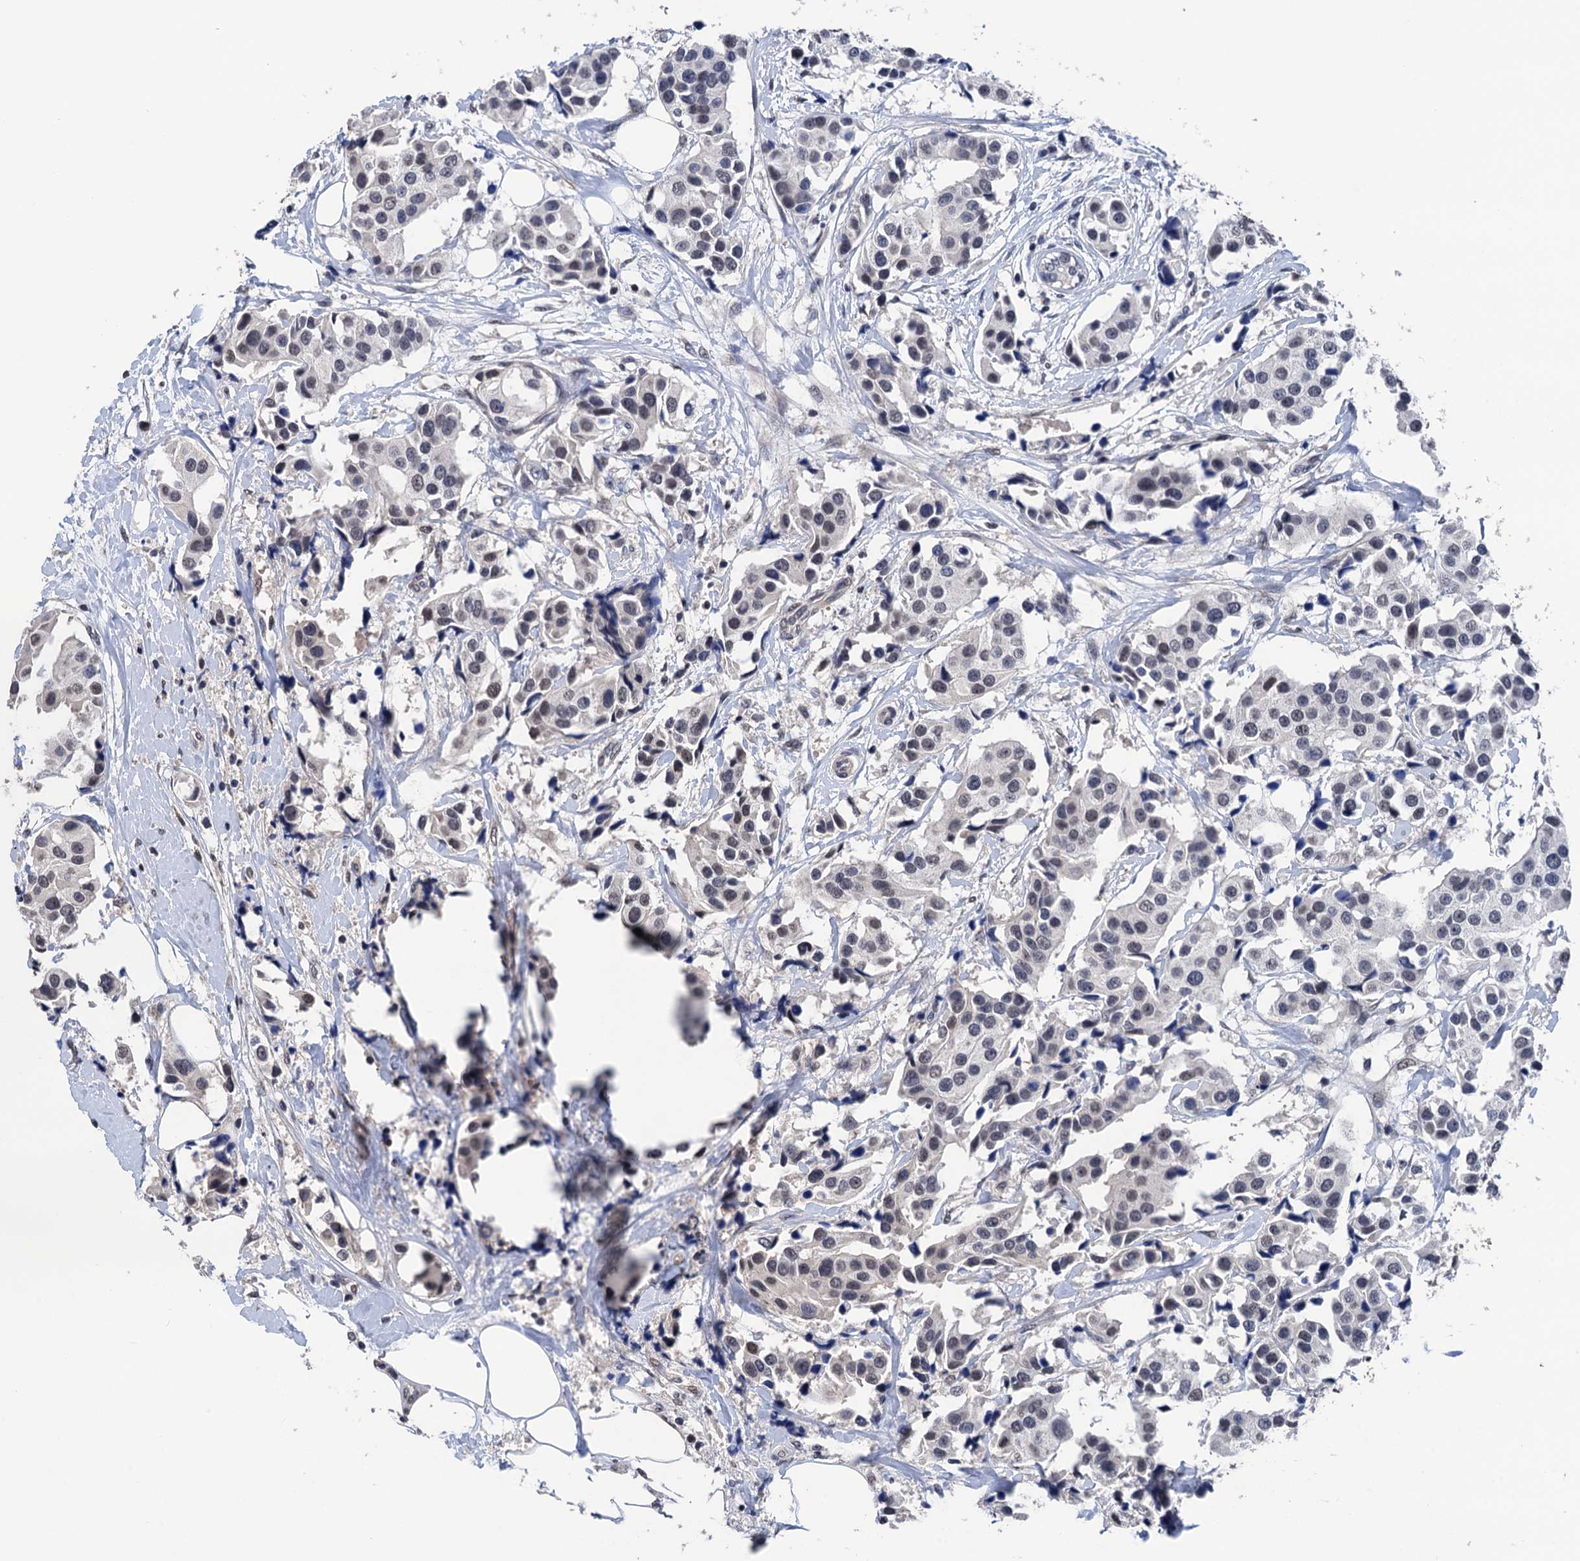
{"staining": {"intensity": "negative", "quantity": "none", "location": "none"}, "tissue": "breast cancer", "cell_type": "Tumor cells", "image_type": "cancer", "snomed": [{"axis": "morphology", "description": "Normal tissue, NOS"}, {"axis": "morphology", "description": "Duct carcinoma"}, {"axis": "topography", "description": "Breast"}], "caption": "A photomicrograph of human breast intraductal carcinoma is negative for staining in tumor cells.", "gene": "ART5", "patient": {"sex": "female", "age": 39}}